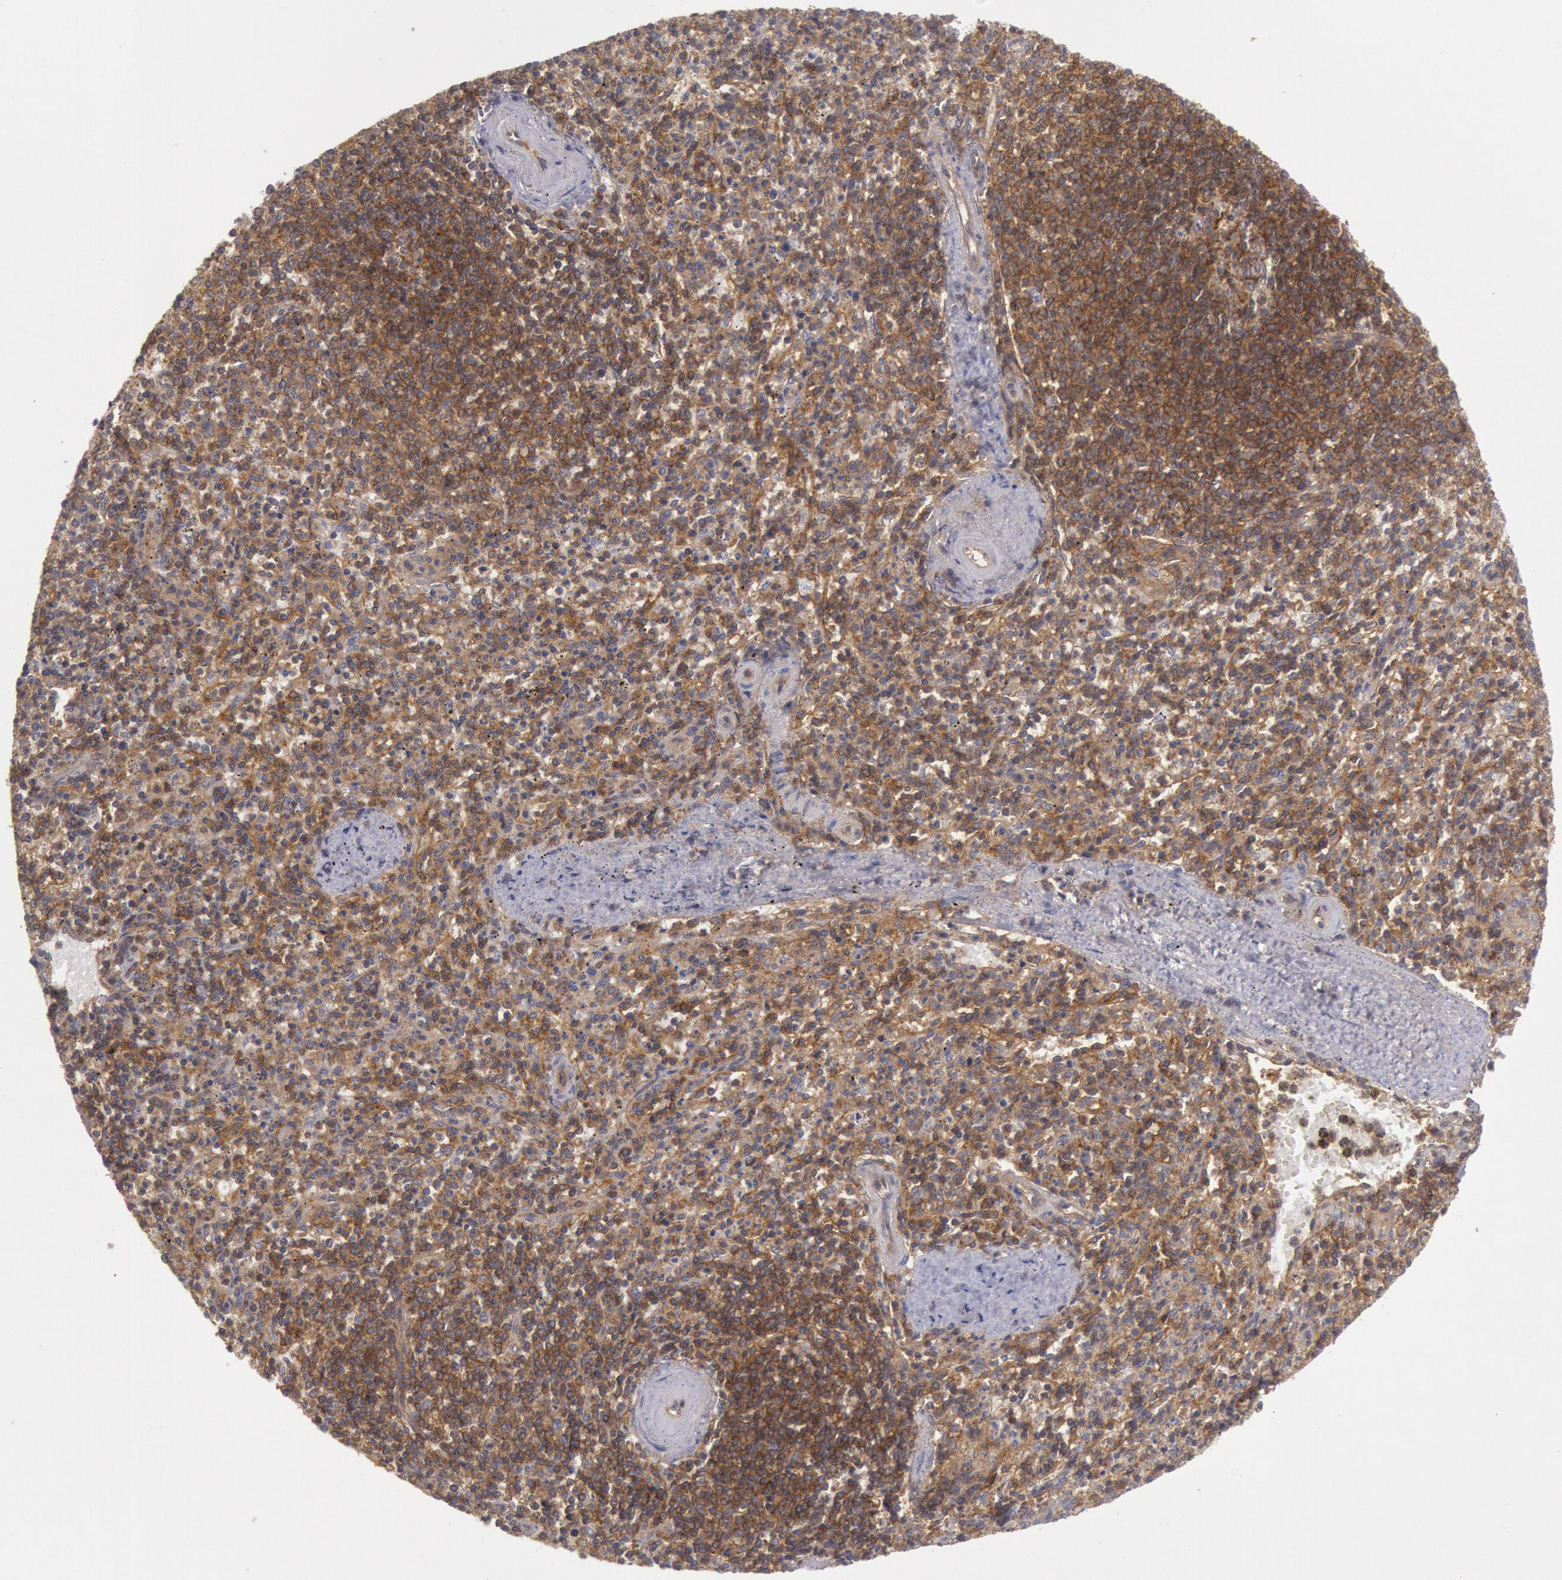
{"staining": {"intensity": "moderate", "quantity": ">75%", "location": "cytoplasmic/membranous"}, "tissue": "spleen", "cell_type": "Cells in red pulp", "image_type": "normal", "snomed": [{"axis": "morphology", "description": "Normal tissue, NOS"}, {"axis": "topography", "description": "Spleen"}], "caption": "High-power microscopy captured an immunohistochemistry image of benign spleen, revealing moderate cytoplasmic/membranous expression in approximately >75% of cells in red pulp.", "gene": "STX4", "patient": {"sex": "male", "age": 72}}